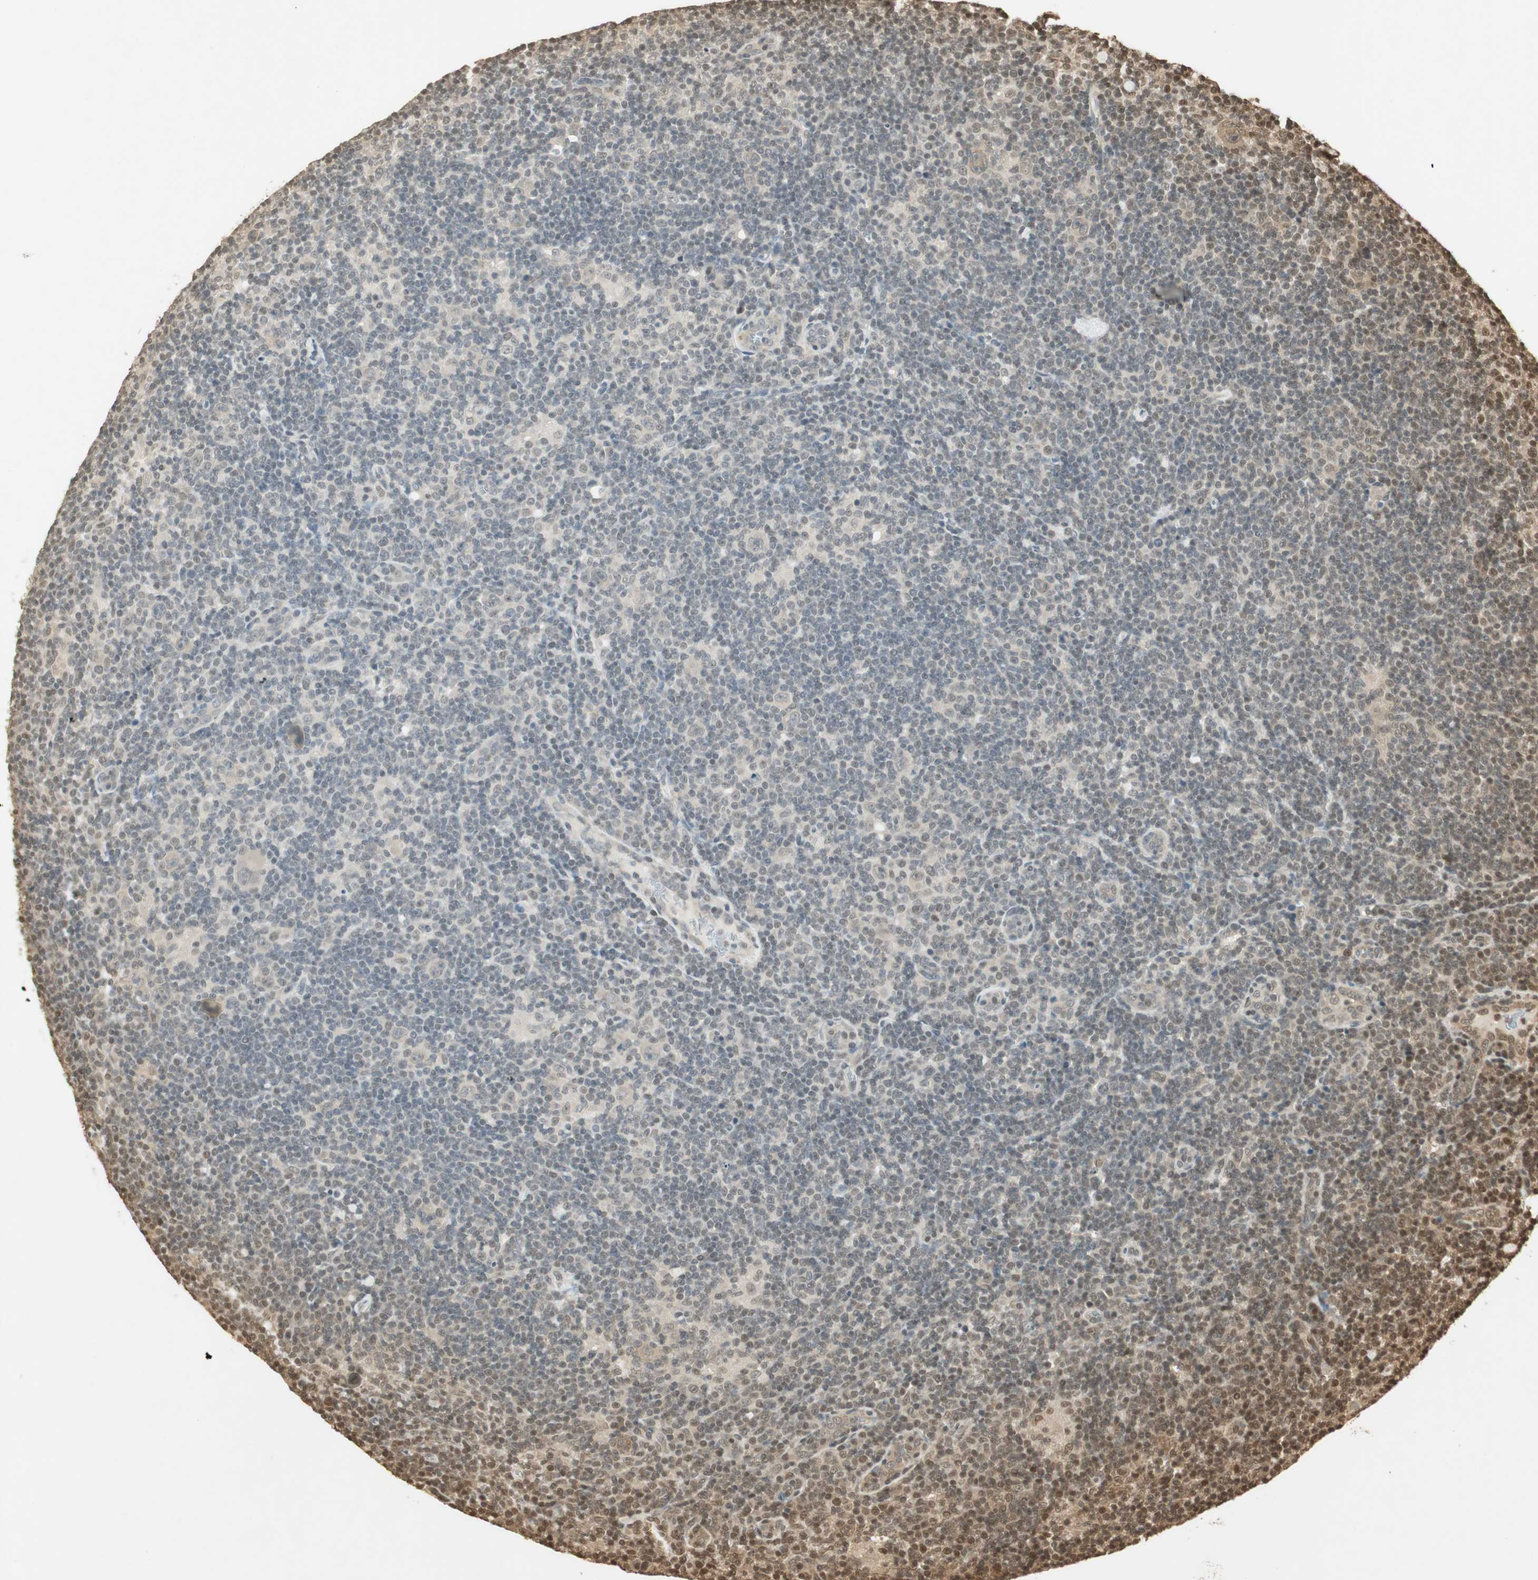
{"staining": {"intensity": "negative", "quantity": "none", "location": "none"}, "tissue": "lymphoma", "cell_type": "Tumor cells", "image_type": "cancer", "snomed": [{"axis": "morphology", "description": "Hodgkin's disease, NOS"}, {"axis": "topography", "description": "Lymph node"}], "caption": "High magnification brightfield microscopy of Hodgkin's disease stained with DAB (brown) and counterstained with hematoxylin (blue): tumor cells show no significant staining.", "gene": "RPA3", "patient": {"sex": "female", "age": 57}}